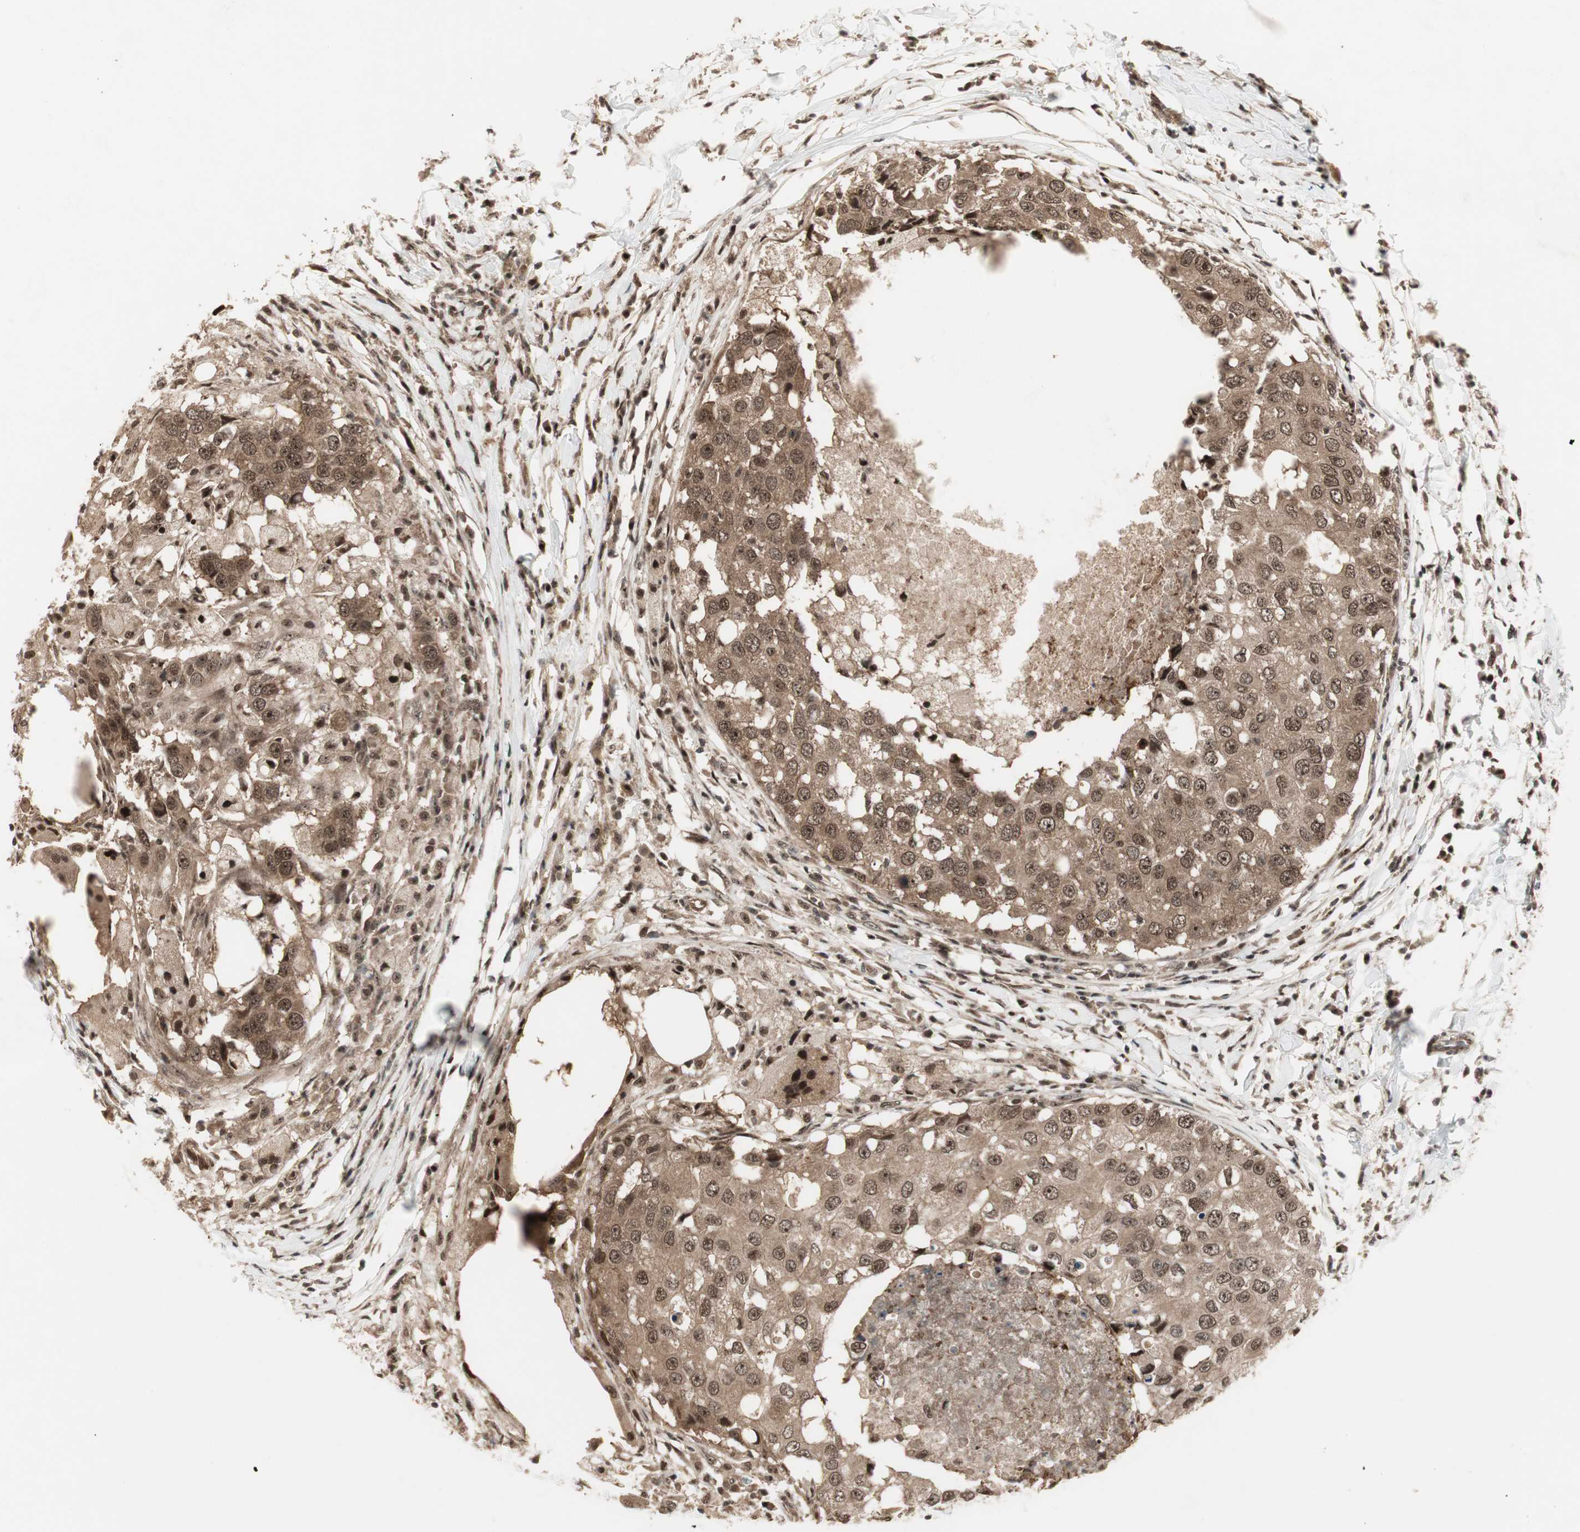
{"staining": {"intensity": "moderate", "quantity": ">75%", "location": "cytoplasmic/membranous,nuclear"}, "tissue": "breast cancer", "cell_type": "Tumor cells", "image_type": "cancer", "snomed": [{"axis": "morphology", "description": "Duct carcinoma"}, {"axis": "topography", "description": "Breast"}], "caption": "Immunohistochemistry (IHC) photomicrograph of neoplastic tissue: human breast cancer stained using immunohistochemistry (IHC) exhibits medium levels of moderate protein expression localized specifically in the cytoplasmic/membranous and nuclear of tumor cells, appearing as a cytoplasmic/membranous and nuclear brown color.", "gene": "CSNK2B", "patient": {"sex": "female", "age": 27}}